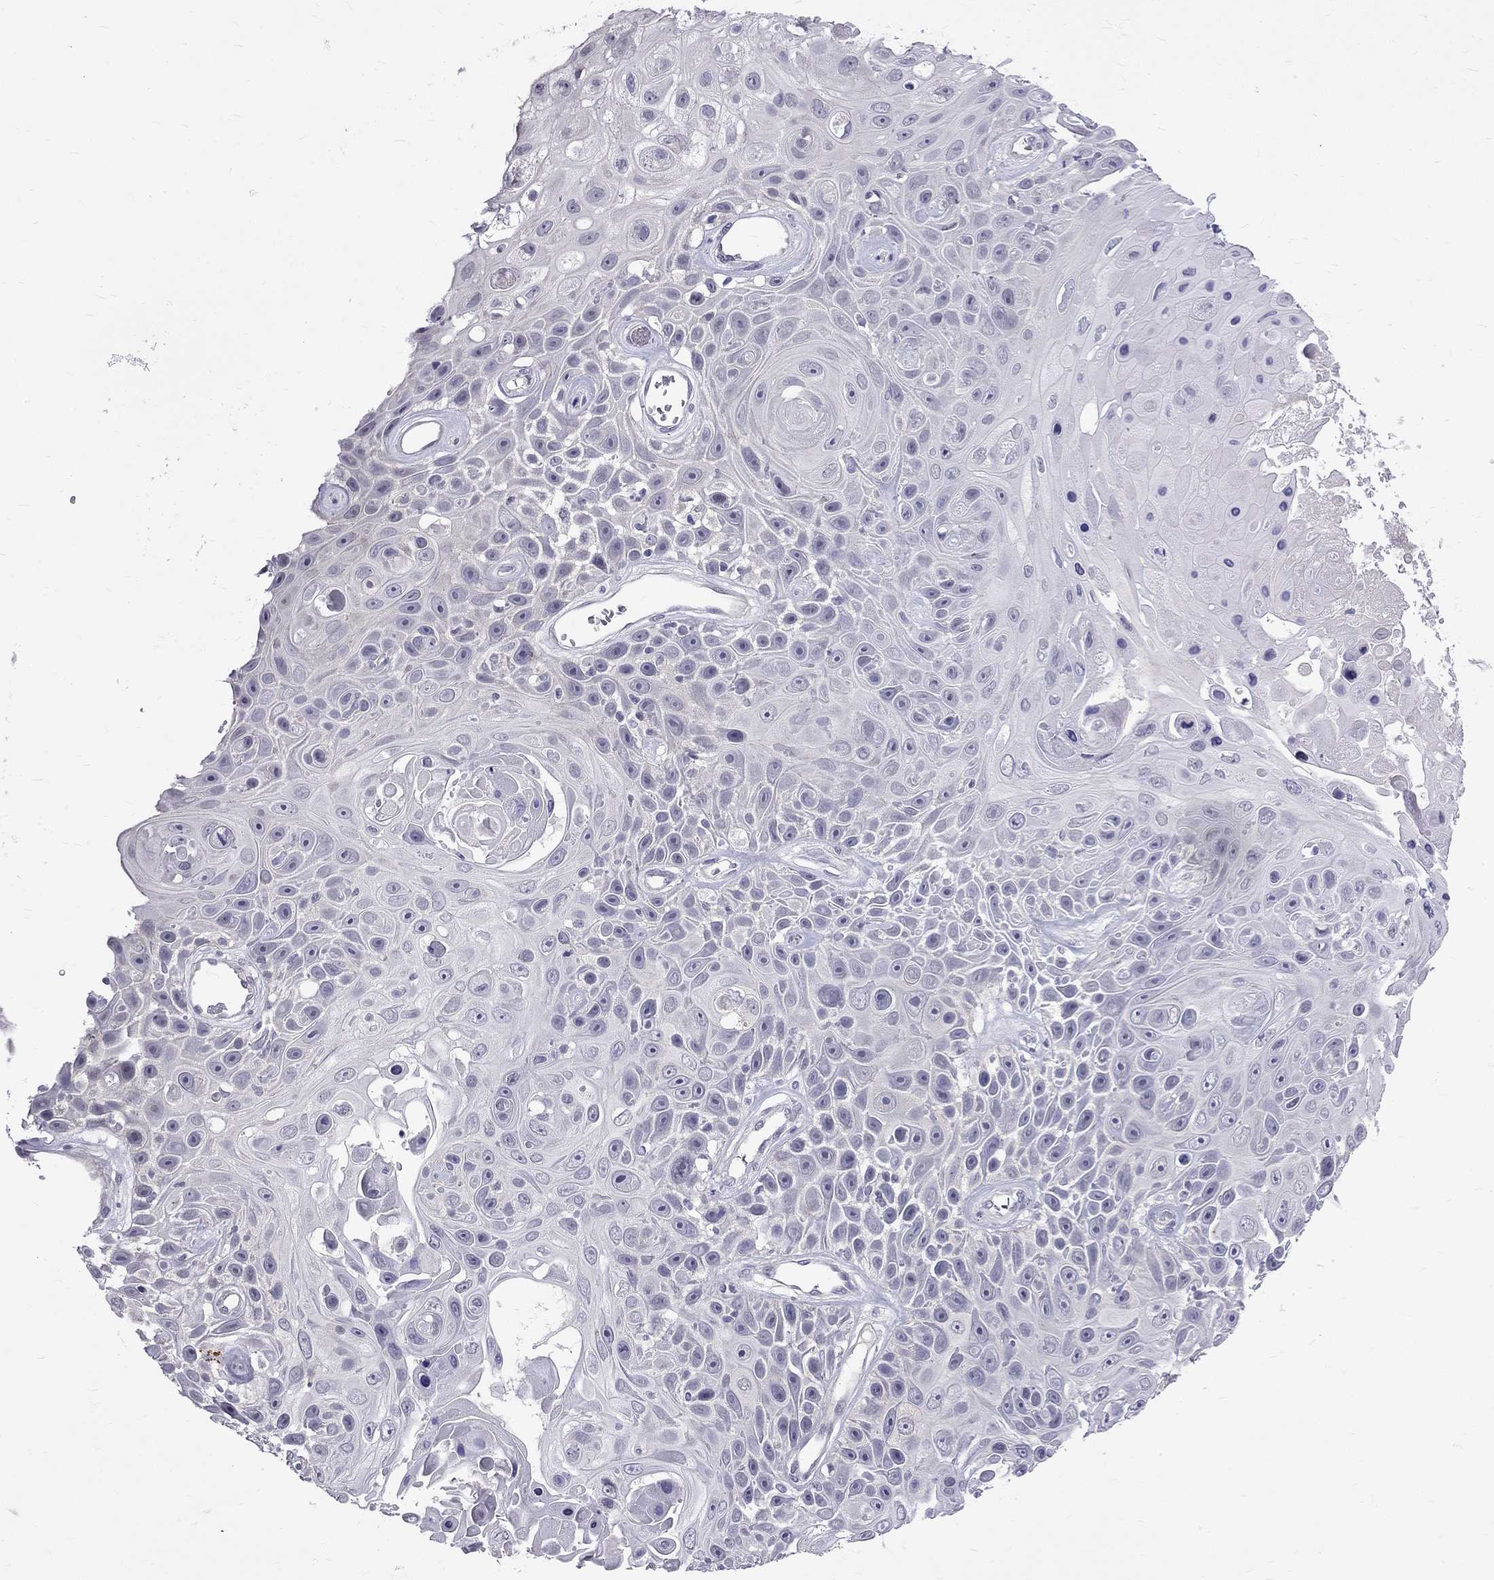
{"staining": {"intensity": "negative", "quantity": "none", "location": "none"}, "tissue": "skin cancer", "cell_type": "Tumor cells", "image_type": "cancer", "snomed": [{"axis": "morphology", "description": "Squamous cell carcinoma, NOS"}, {"axis": "topography", "description": "Skin"}], "caption": "Immunohistochemistry (IHC) histopathology image of neoplastic tissue: skin squamous cell carcinoma stained with DAB displays no significant protein positivity in tumor cells.", "gene": "RTL9", "patient": {"sex": "male", "age": 82}}